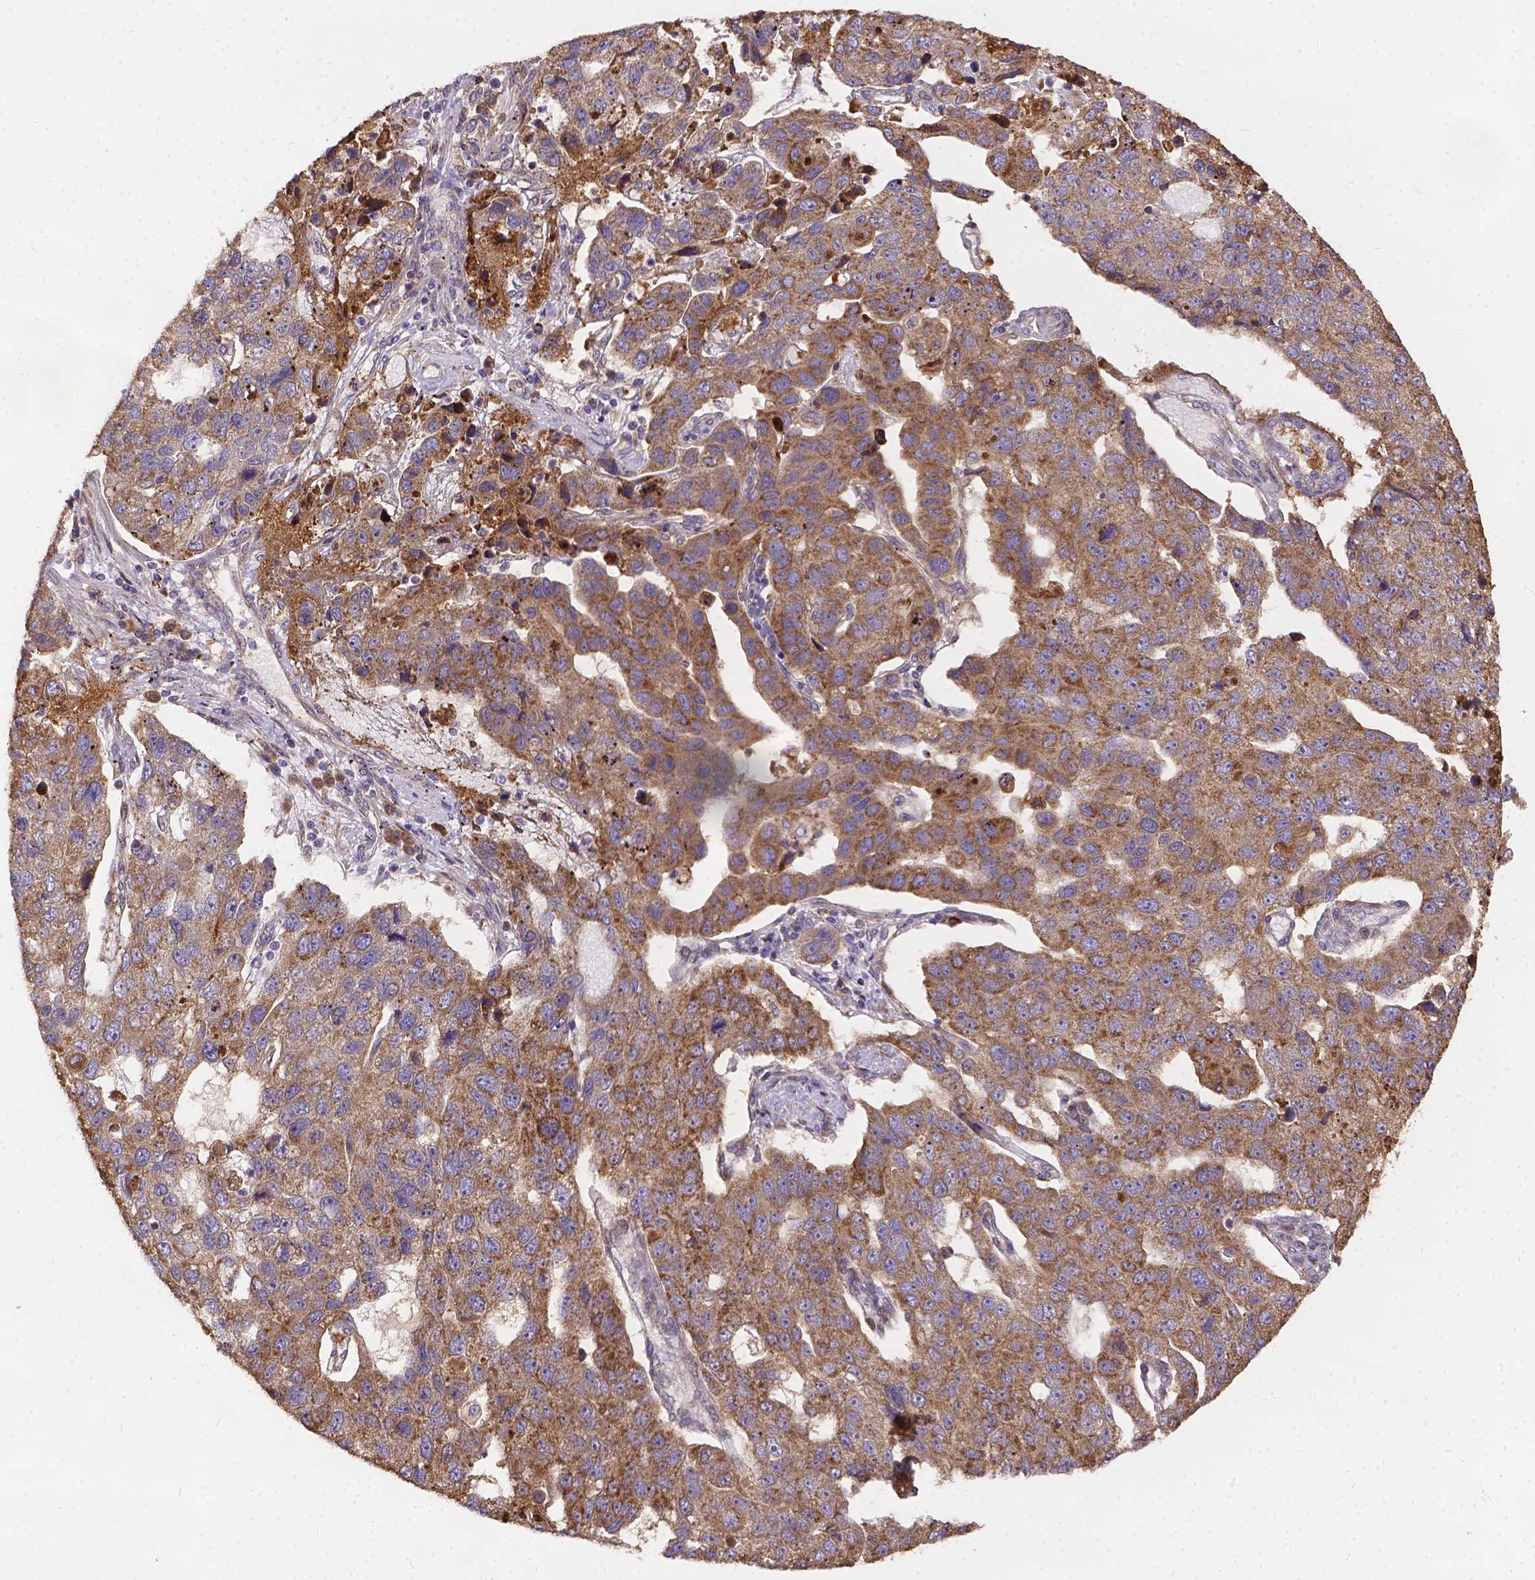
{"staining": {"intensity": "weak", "quantity": ">75%", "location": "cytoplasmic/membranous"}, "tissue": "pancreatic cancer", "cell_type": "Tumor cells", "image_type": "cancer", "snomed": [{"axis": "morphology", "description": "Adenocarcinoma, NOS"}, {"axis": "topography", "description": "Pancreas"}], "caption": "Immunohistochemistry (DAB (3,3'-diaminobenzidine)) staining of human pancreatic cancer exhibits weak cytoplasmic/membranous protein positivity in approximately >75% of tumor cells.", "gene": "DENND6A", "patient": {"sex": "female", "age": 61}}